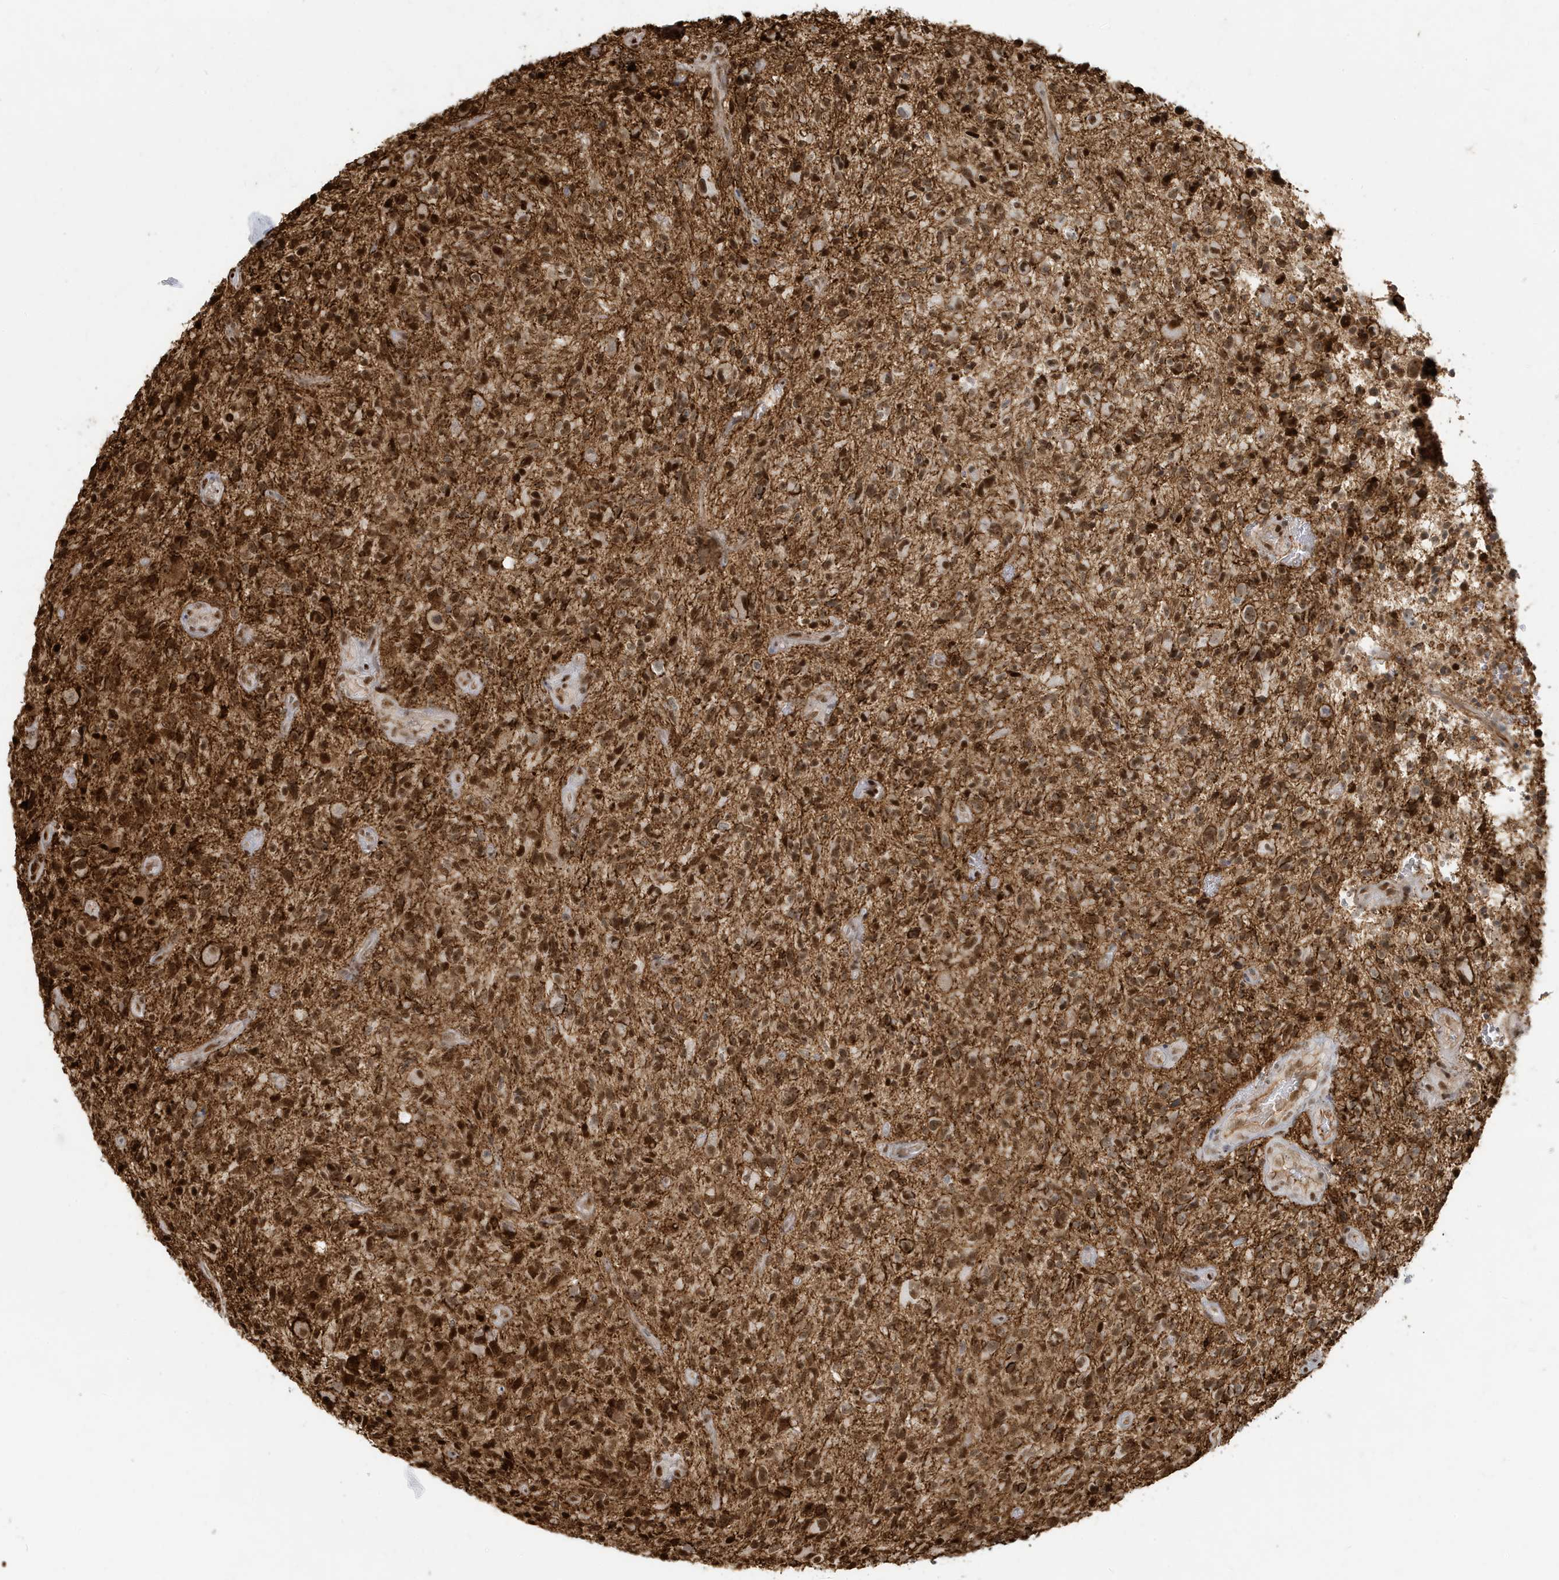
{"staining": {"intensity": "moderate", "quantity": ">75%", "location": "nuclear"}, "tissue": "glioma", "cell_type": "Tumor cells", "image_type": "cancer", "snomed": [{"axis": "morphology", "description": "Glioma, malignant, High grade"}, {"axis": "topography", "description": "Brain"}], "caption": "Protein expression analysis of glioma displays moderate nuclear expression in about >75% of tumor cells.", "gene": "CKS2", "patient": {"sex": "male", "age": 47}}